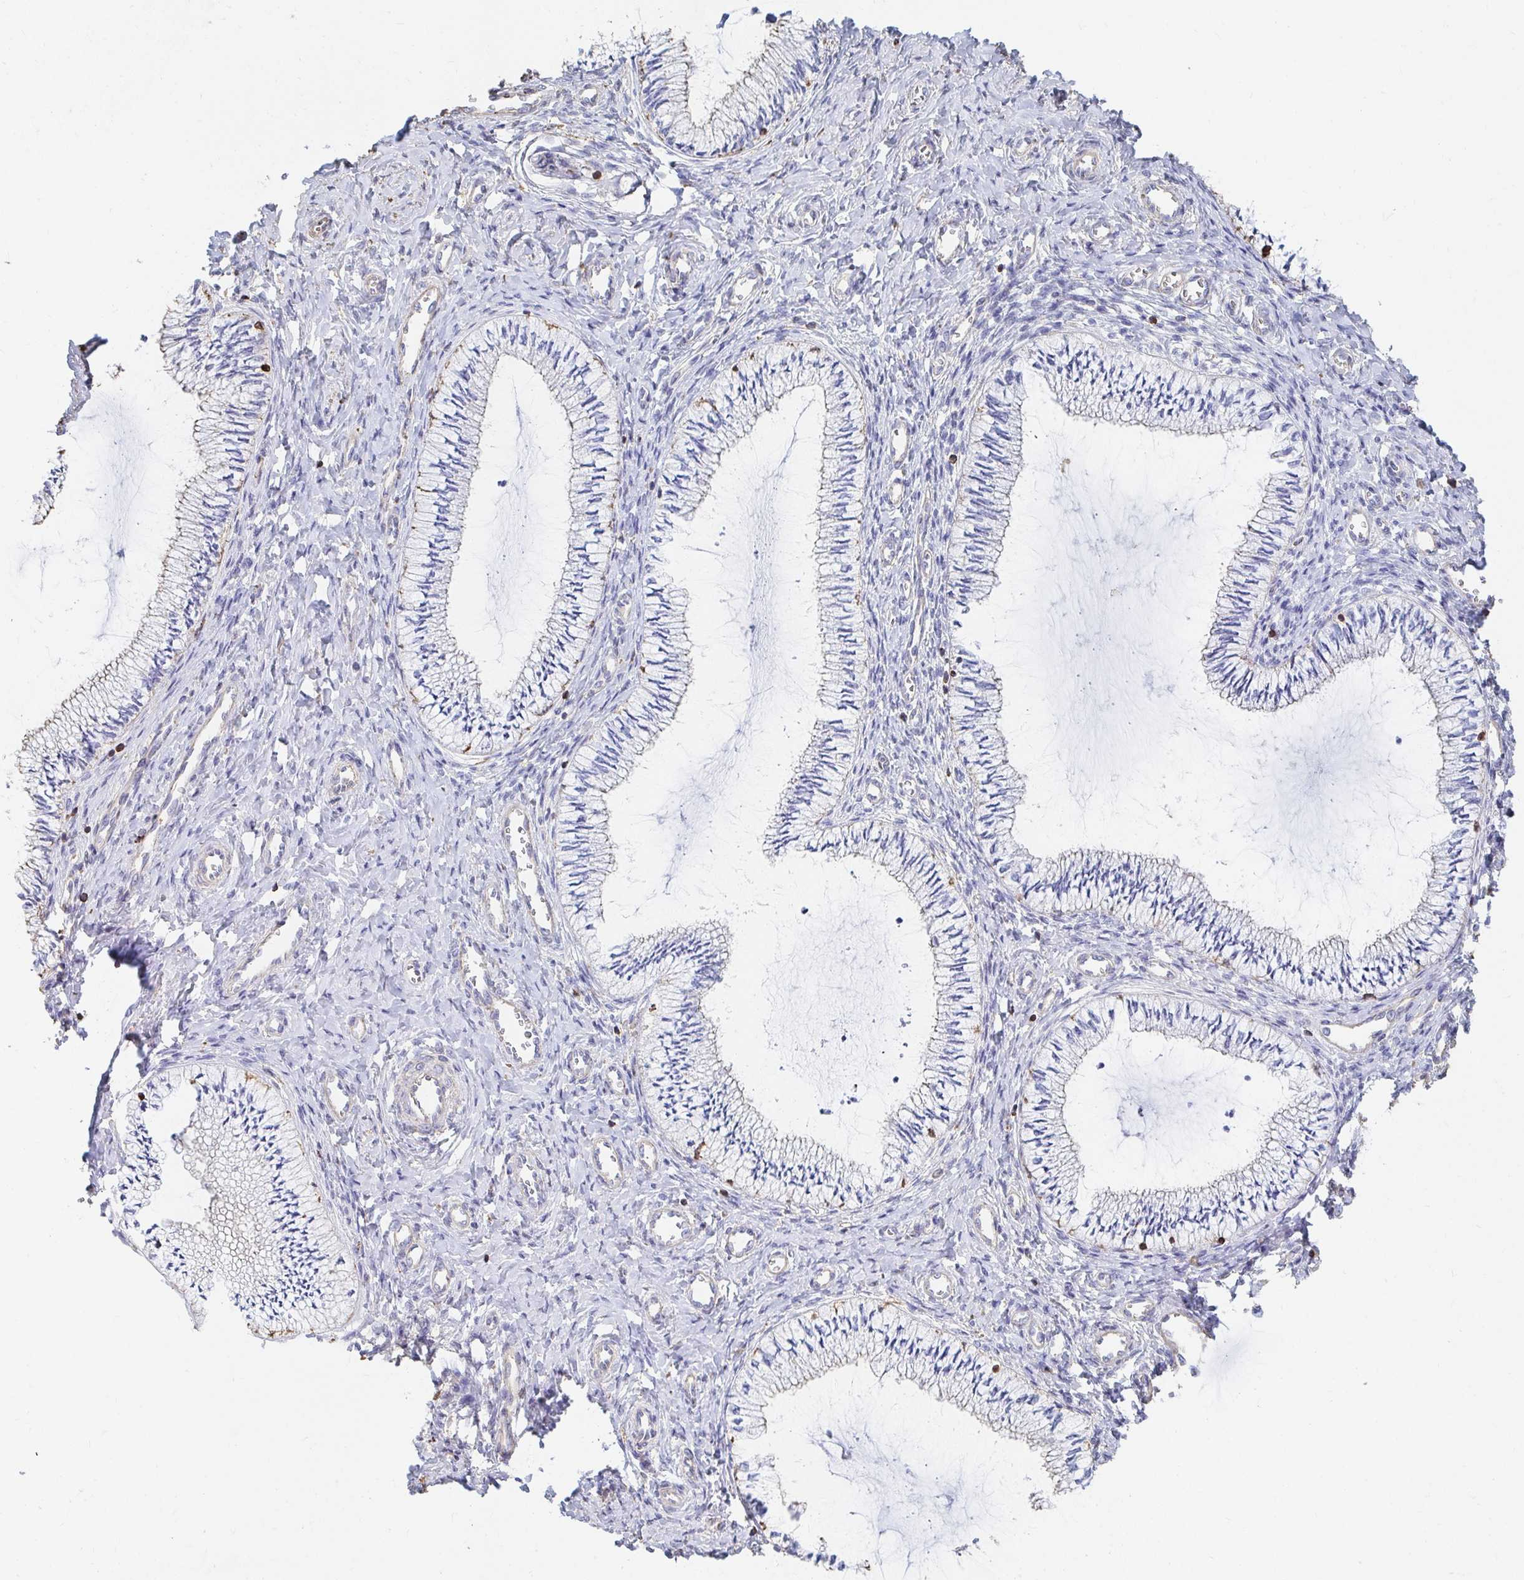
{"staining": {"intensity": "negative", "quantity": "none", "location": "none"}, "tissue": "cervix", "cell_type": "Glandular cells", "image_type": "normal", "snomed": [{"axis": "morphology", "description": "Normal tissue, NOS"}, {"axis": "topography", "description": "Cervix"}], "caption": "This is an immunohistochemistry image of normal cervix. There is no positivity in glandular cells.", "gene": "PTPN14", "patient": {"sex": "female", "age": 24}}